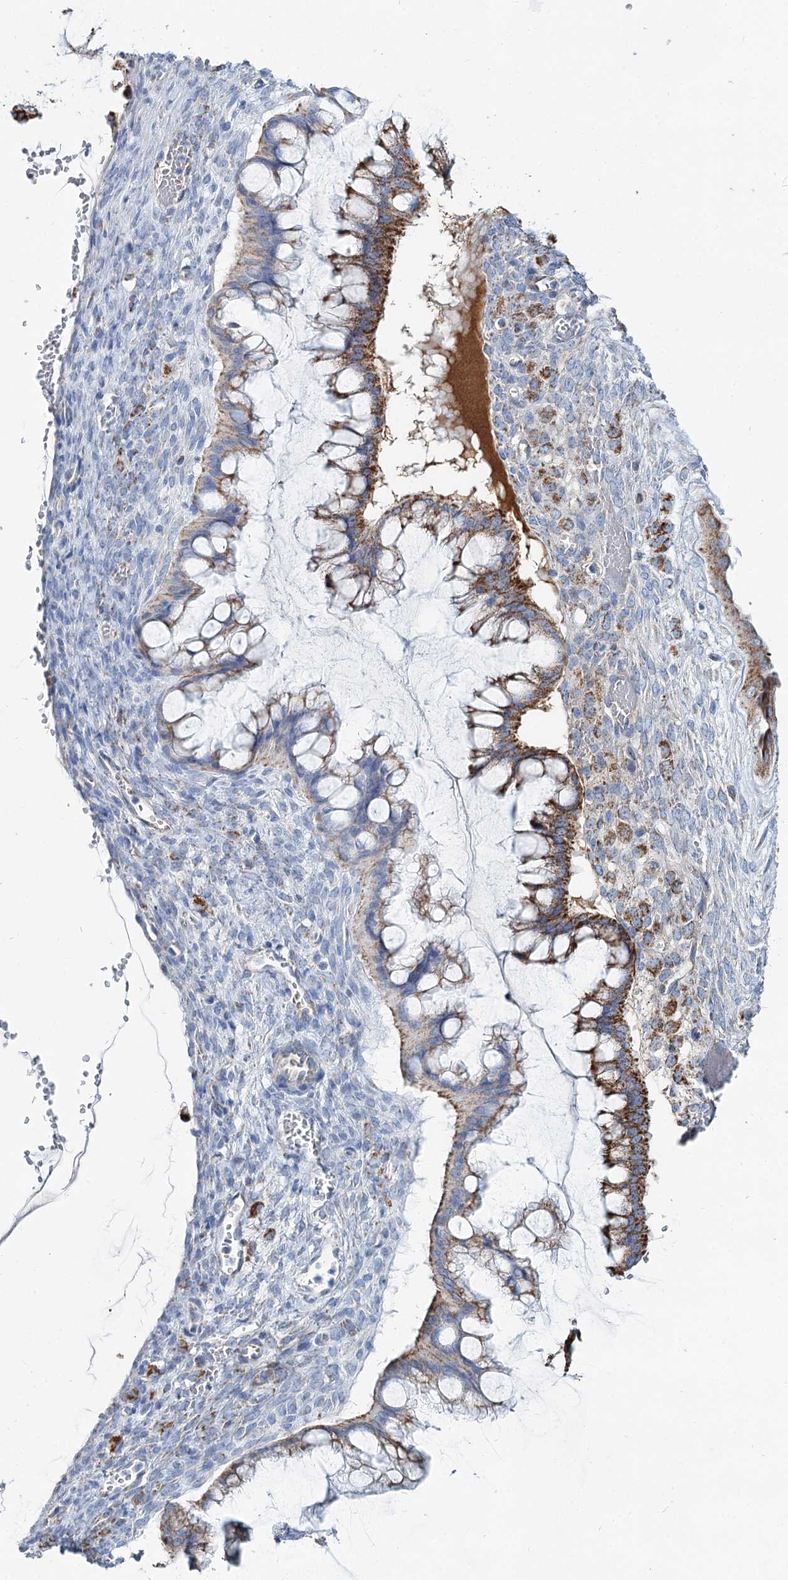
{"staining": {"intensity": "strong", "quantity": "25%-75%", "location": "cytoplasmic/membranous"}, "tissue": "ovarian cancer", "cell_type": "Tumor cells", "image_type": "cancer", "snomed": [{"axis": "morphology", "description": "Cystadenocarcinoma, mucinous, NOS"}, {"axis": "topography", "description": "Ovary"}], "caption": "An image of ovarian cancer (mucinous cystadenocarcinoma) stained for a protein exhibits strong cytoplasmic/membranous brown staining in tumor cells.", "gene": "MCCC2", "patient": {"sex": "female", "age": 73}}